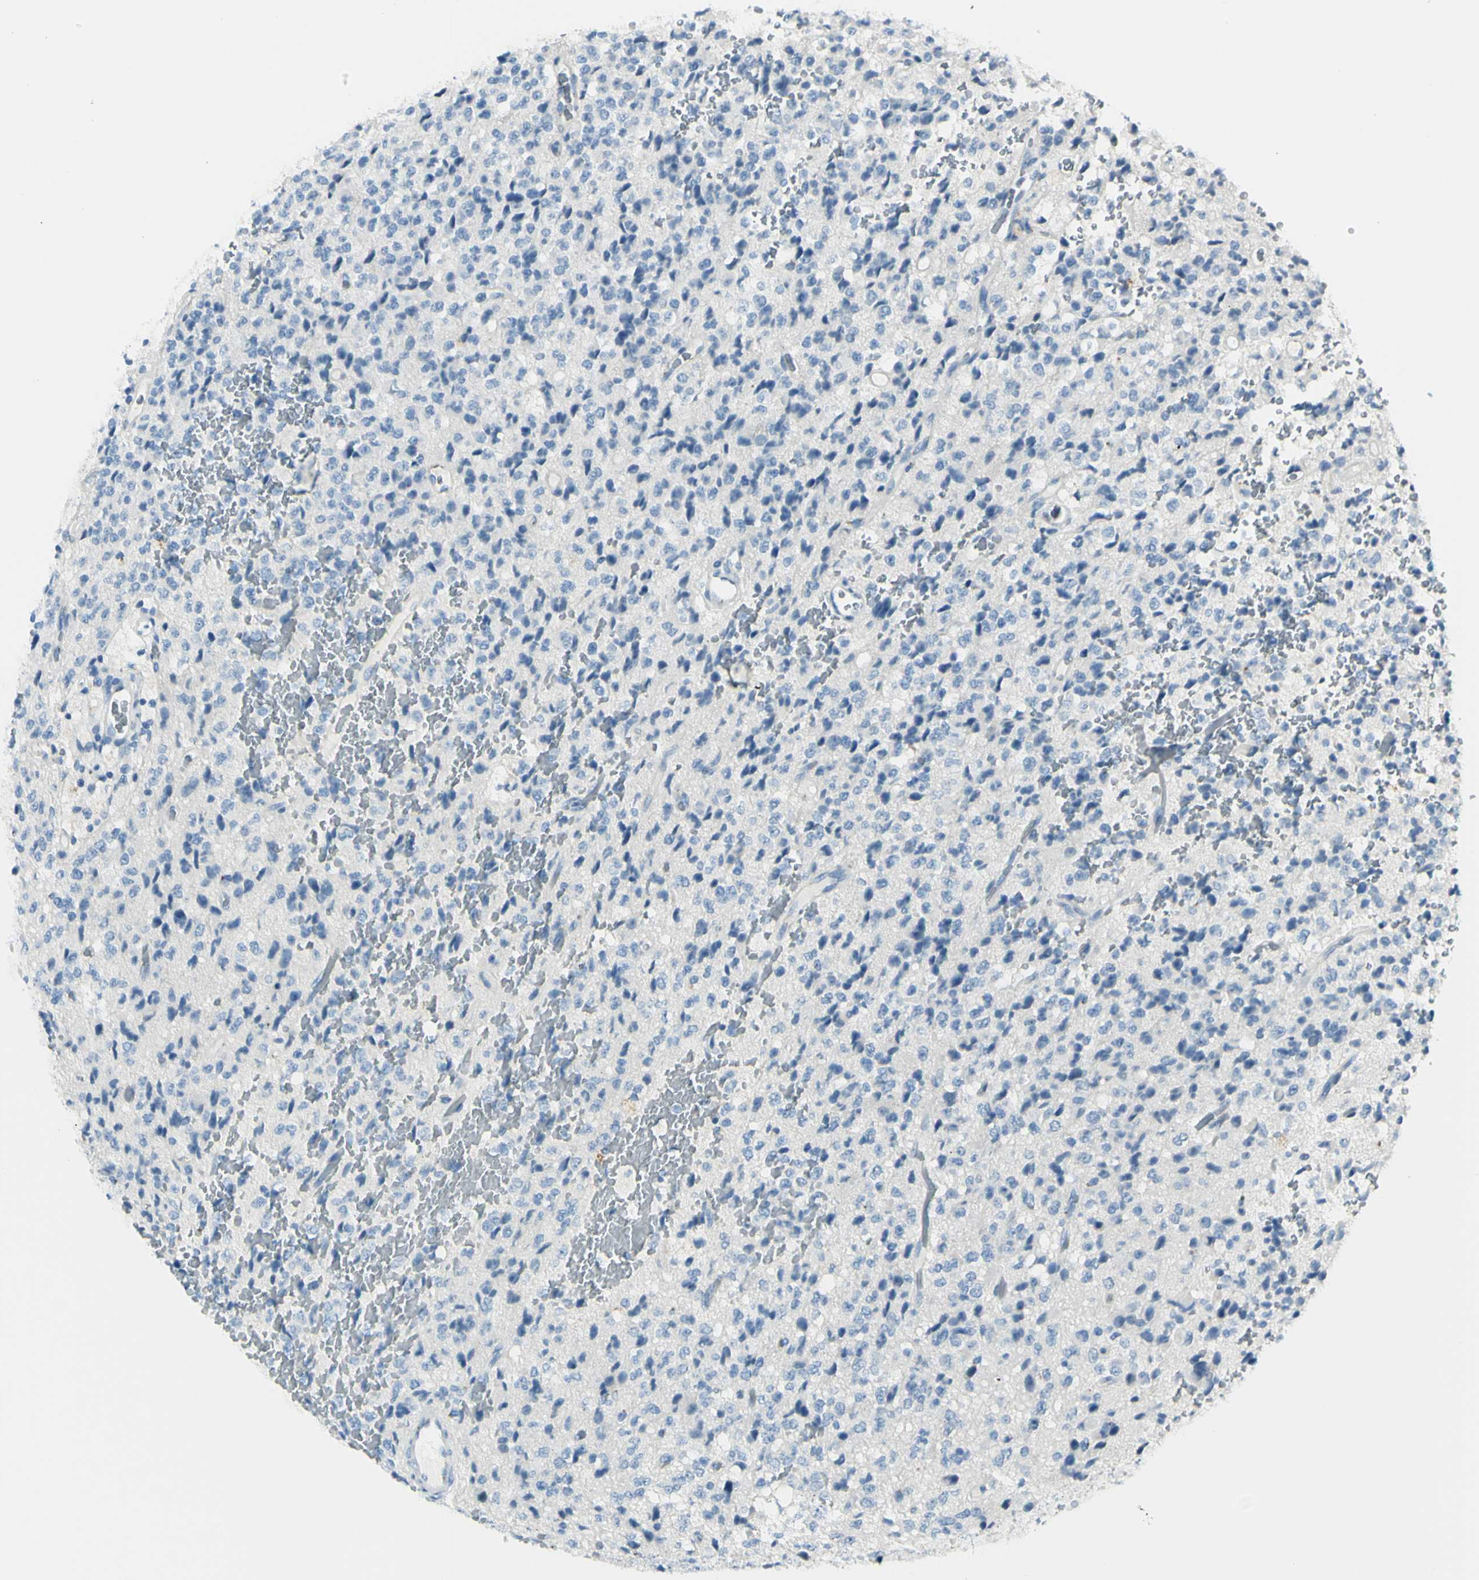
{"staining": {"intensity": "negative", "quantity": "none", "location": "none"}, "tissue": "glioma", "cell_type": "Tumor cells", "image_type": "cancer", "snomed": [{"axis": "morphology", "description": "Glioma, malignant, High grade"}, {"axis": "topography", "description": "pancreas cauda"}], "caption": "There is no significant expression in tumor cells of malignant glioma (high-grade).", "gene": "B4GALT1", "patient": {"sex": "male", "age": 60}}